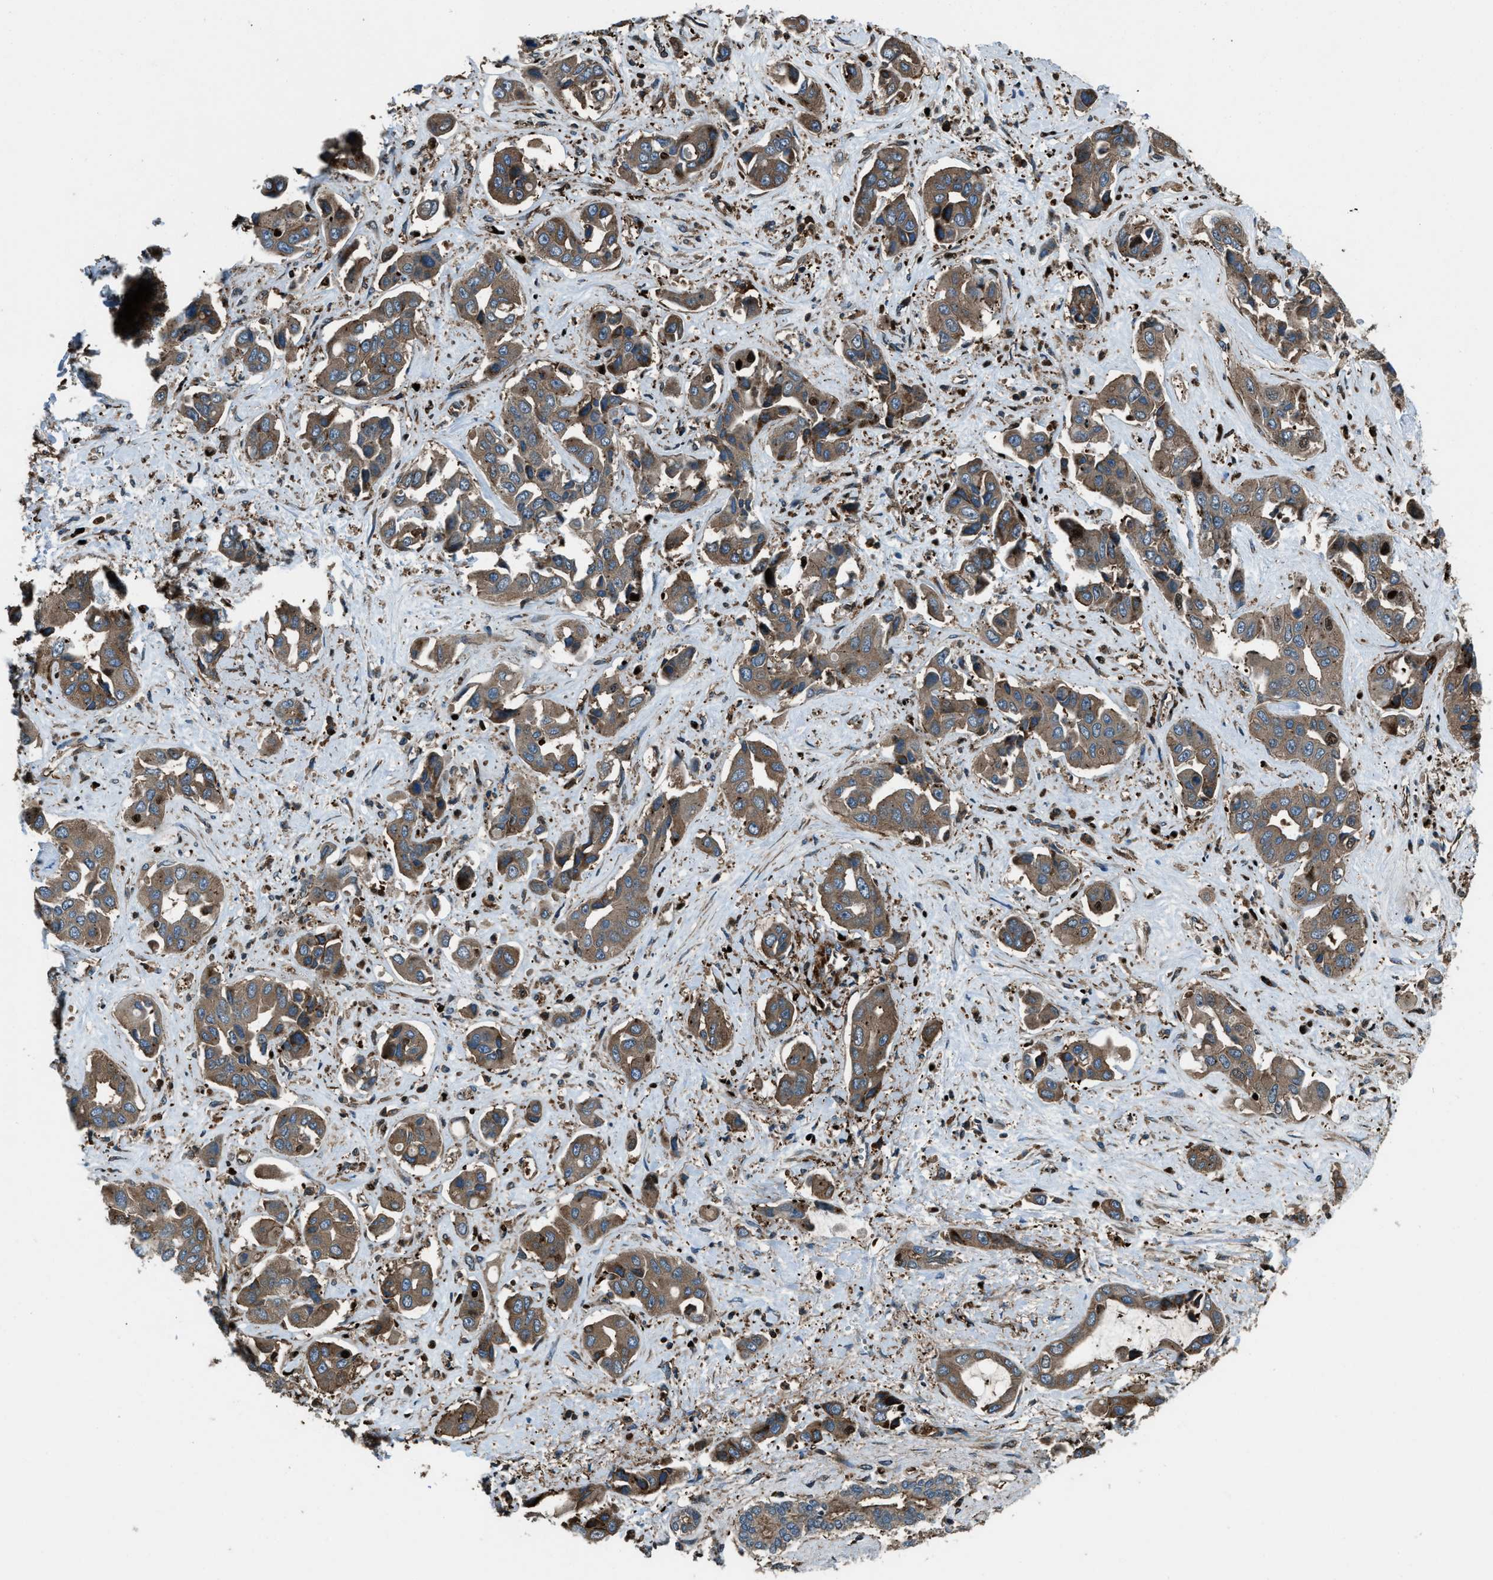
{"staining": {"intensity": "moderate", "quantity": ">75%", "location": "cytoplasmic/membranous"}, "tissue": "liver cancer", "cell_type": "Tumor cells", "image_type": "cancer", "snomed": [{"axis": "morphology", "description": "Cholangiocarcinoma"}, {"axis": "topography", "description": "Liver"}], "caption": "Protein expression analysis of human liver cholangiocarcinoma reveals moderate cytoplasmic/membranous positivity in approximately >75% of tumor cells.", "gene": "SNX30", "patient": {"sex": "female", "age": 52}}